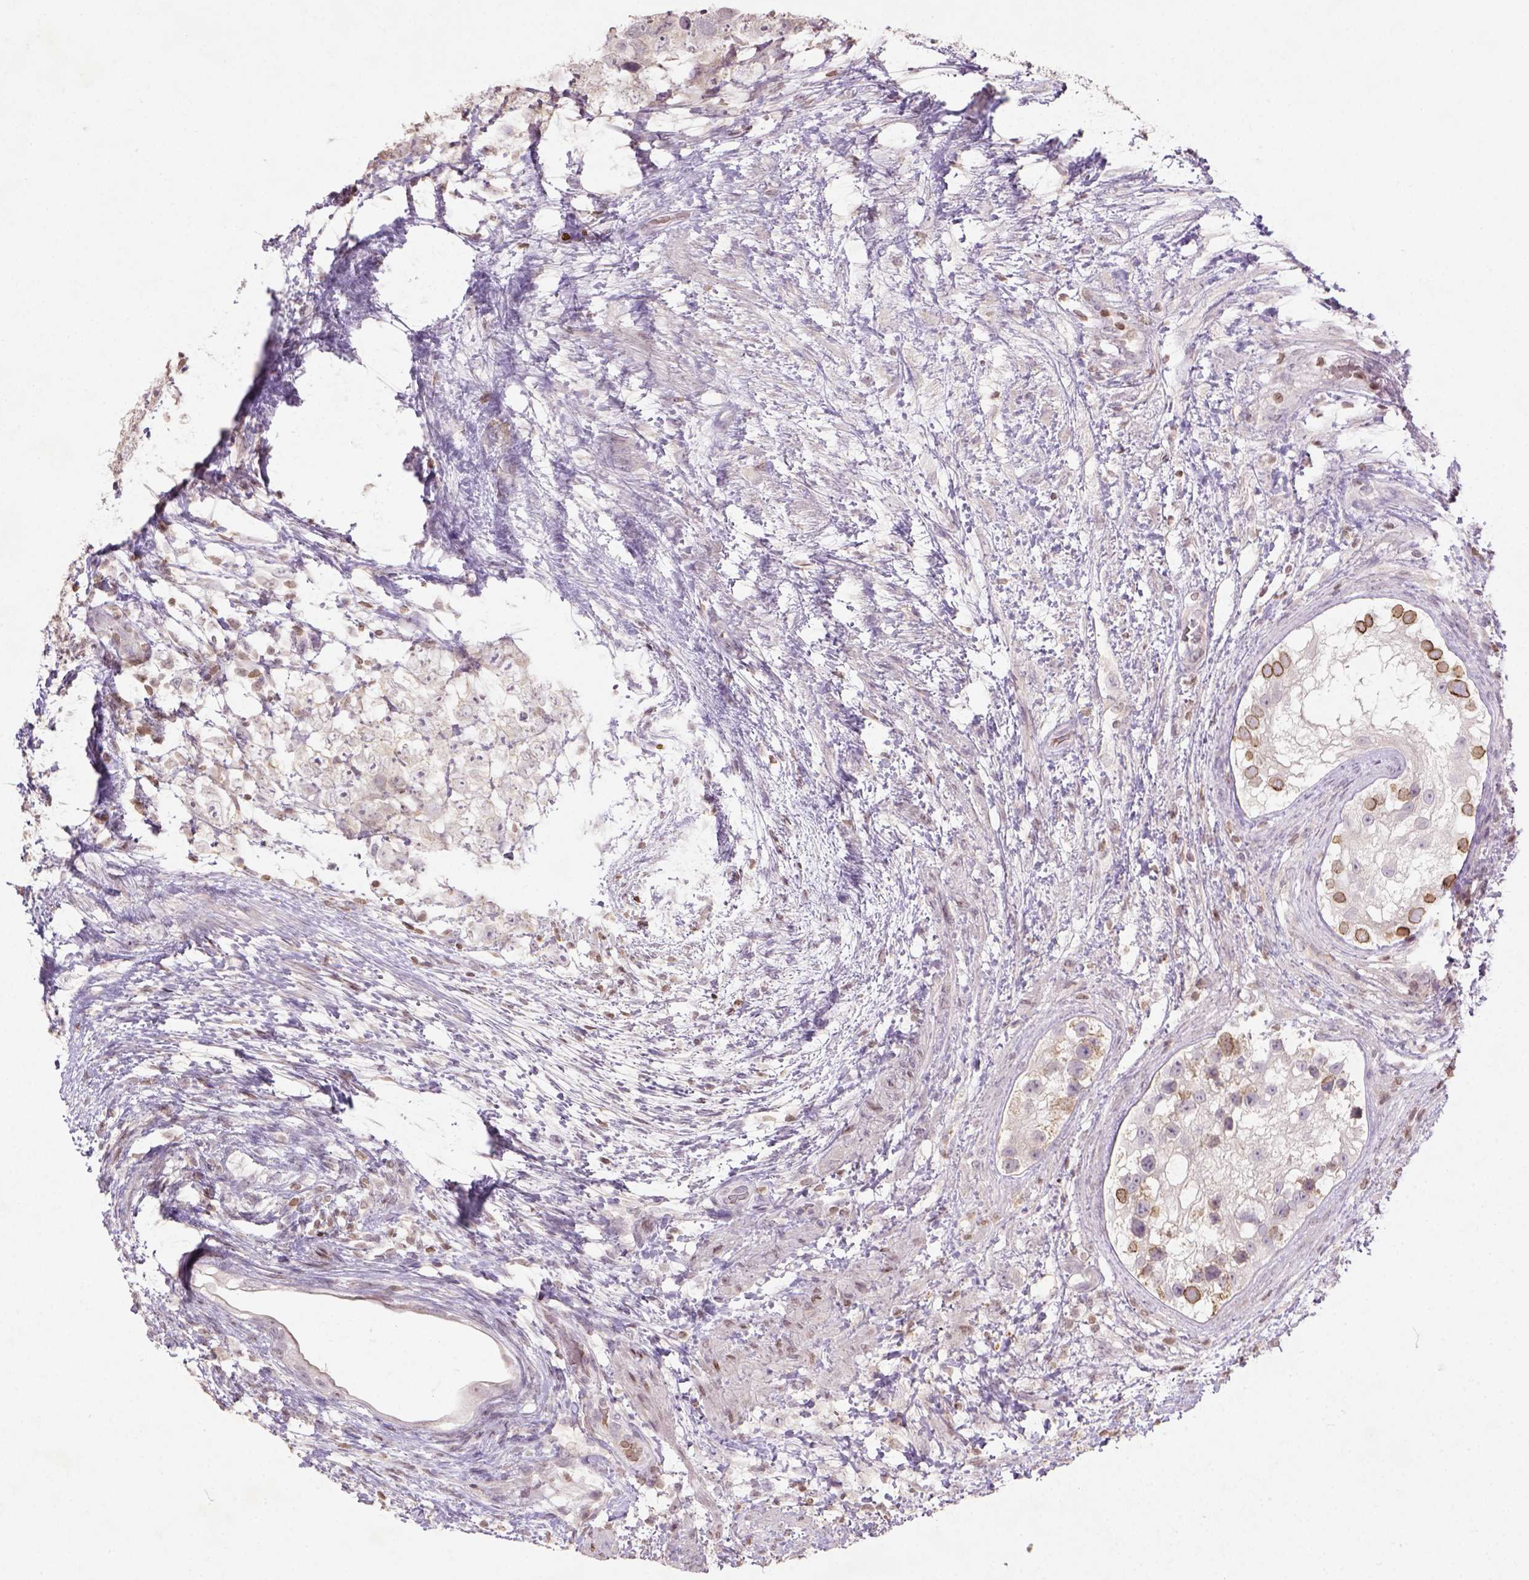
{"staining": {"intensity": "moderate", "quantity": "25%-75%", "location": "cytoplasmic/membranous,nuclear"}, "tissue": "testis cancer", "cell_type": "Tumor cells", "image_type": "cancer", "snomed": [{"axis": "morphology", "description": "Carcinoma, Embryonal, NOS"}, {"axis": "topography", "description": "Testis"}], "caption": "Brown immunohistochemical staining in human embryonal carcinoma (testis) demonstrates moderate cytoplasmic/membranous and nuclear staining in about 25%-75% of tumor cells.", "gene": "NUDT3", "patient": {"sex": "male", "age": 24}}